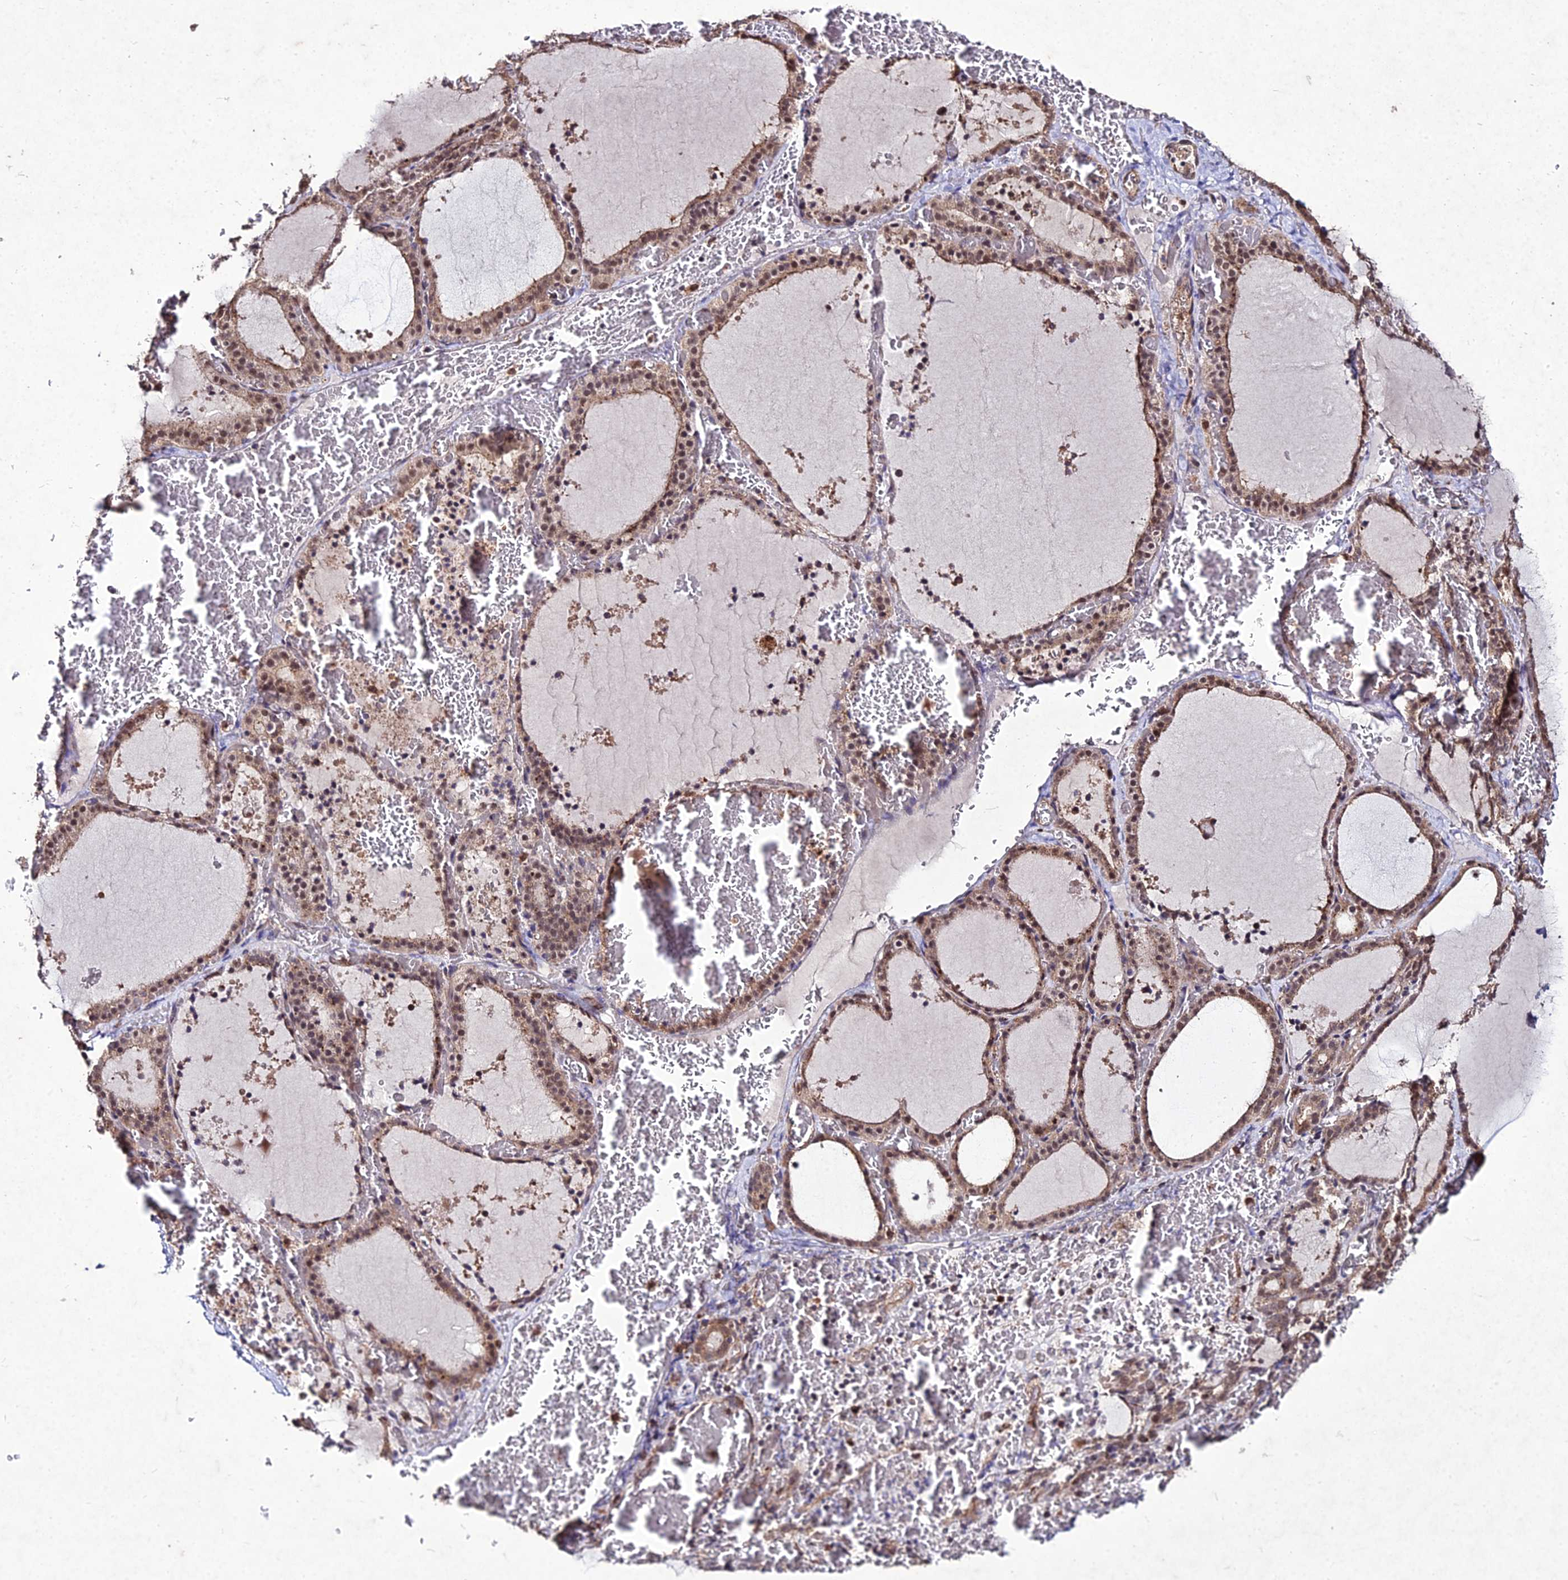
{"staining": {"intensity": "moderate", "quantity": ">75%", "location": "cytoplasmic/membranous,nuclear"}, "tissue": "thyroid gland", "cell_type": "Glandular cells", "image_type": "normal", "snomed": [{"axis": "morphology", "description": "Normal tissue, NOS"}, {"axis": "topography", "description": "Thyroid gland"}], "caption": "A photomicrograph of thyroid gland stained for a protein exhibits moderate cytoplasmic/membranous,nuclear brown staining in glandular cells. The staining was performed using DAB to visualize the protein expression in brown, while the nuclei were stained in blue with hematoxylin (Magnification: 20x).", "gene": "ZNF766", "patient": {"sex": "female", "age": 39}}